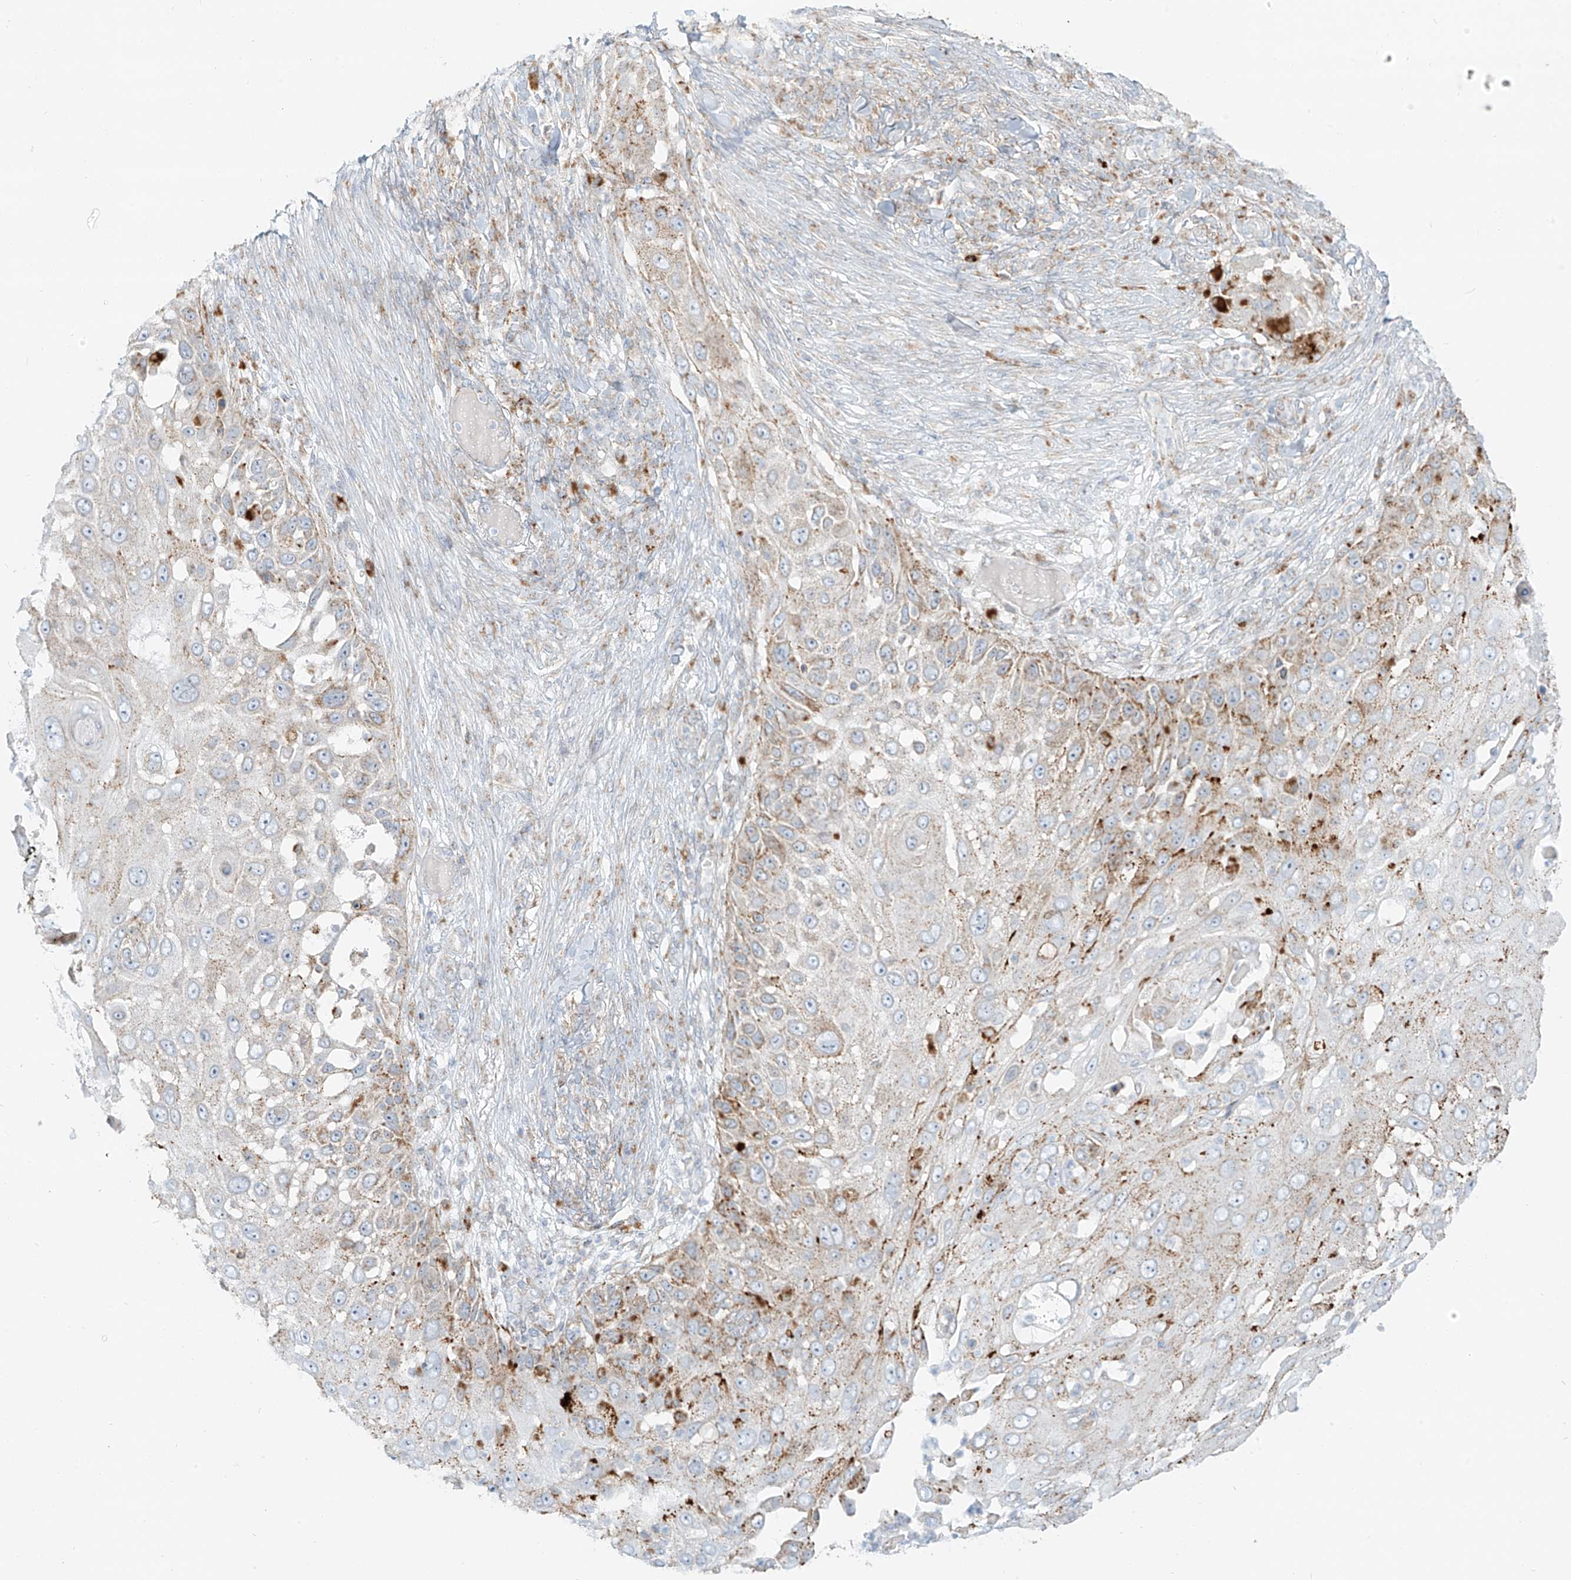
{"staining": {"intensity": "moderate", "quantity": ">75%", "location": "cytoplasmic/membranous"}, "tissue": "skin cancer", "cell_type": "Tumor cells", "image_type": "cancer", "snomed": [{"axis": "morphology", "description": "Squamous cell carcinoma, NOS"}, {"axis": "topography", "description": "Skin"}], "caption": "High-power microscopy captured an immunohistochemistry (IHC) image of squamous cell carcinoma (skin), revealing moderate cytoplasmic/membranous positivity in approximately >75% of tumor cells.", "gene": "SLC35F6", "patient": {"sex": "female", "age": 44}}